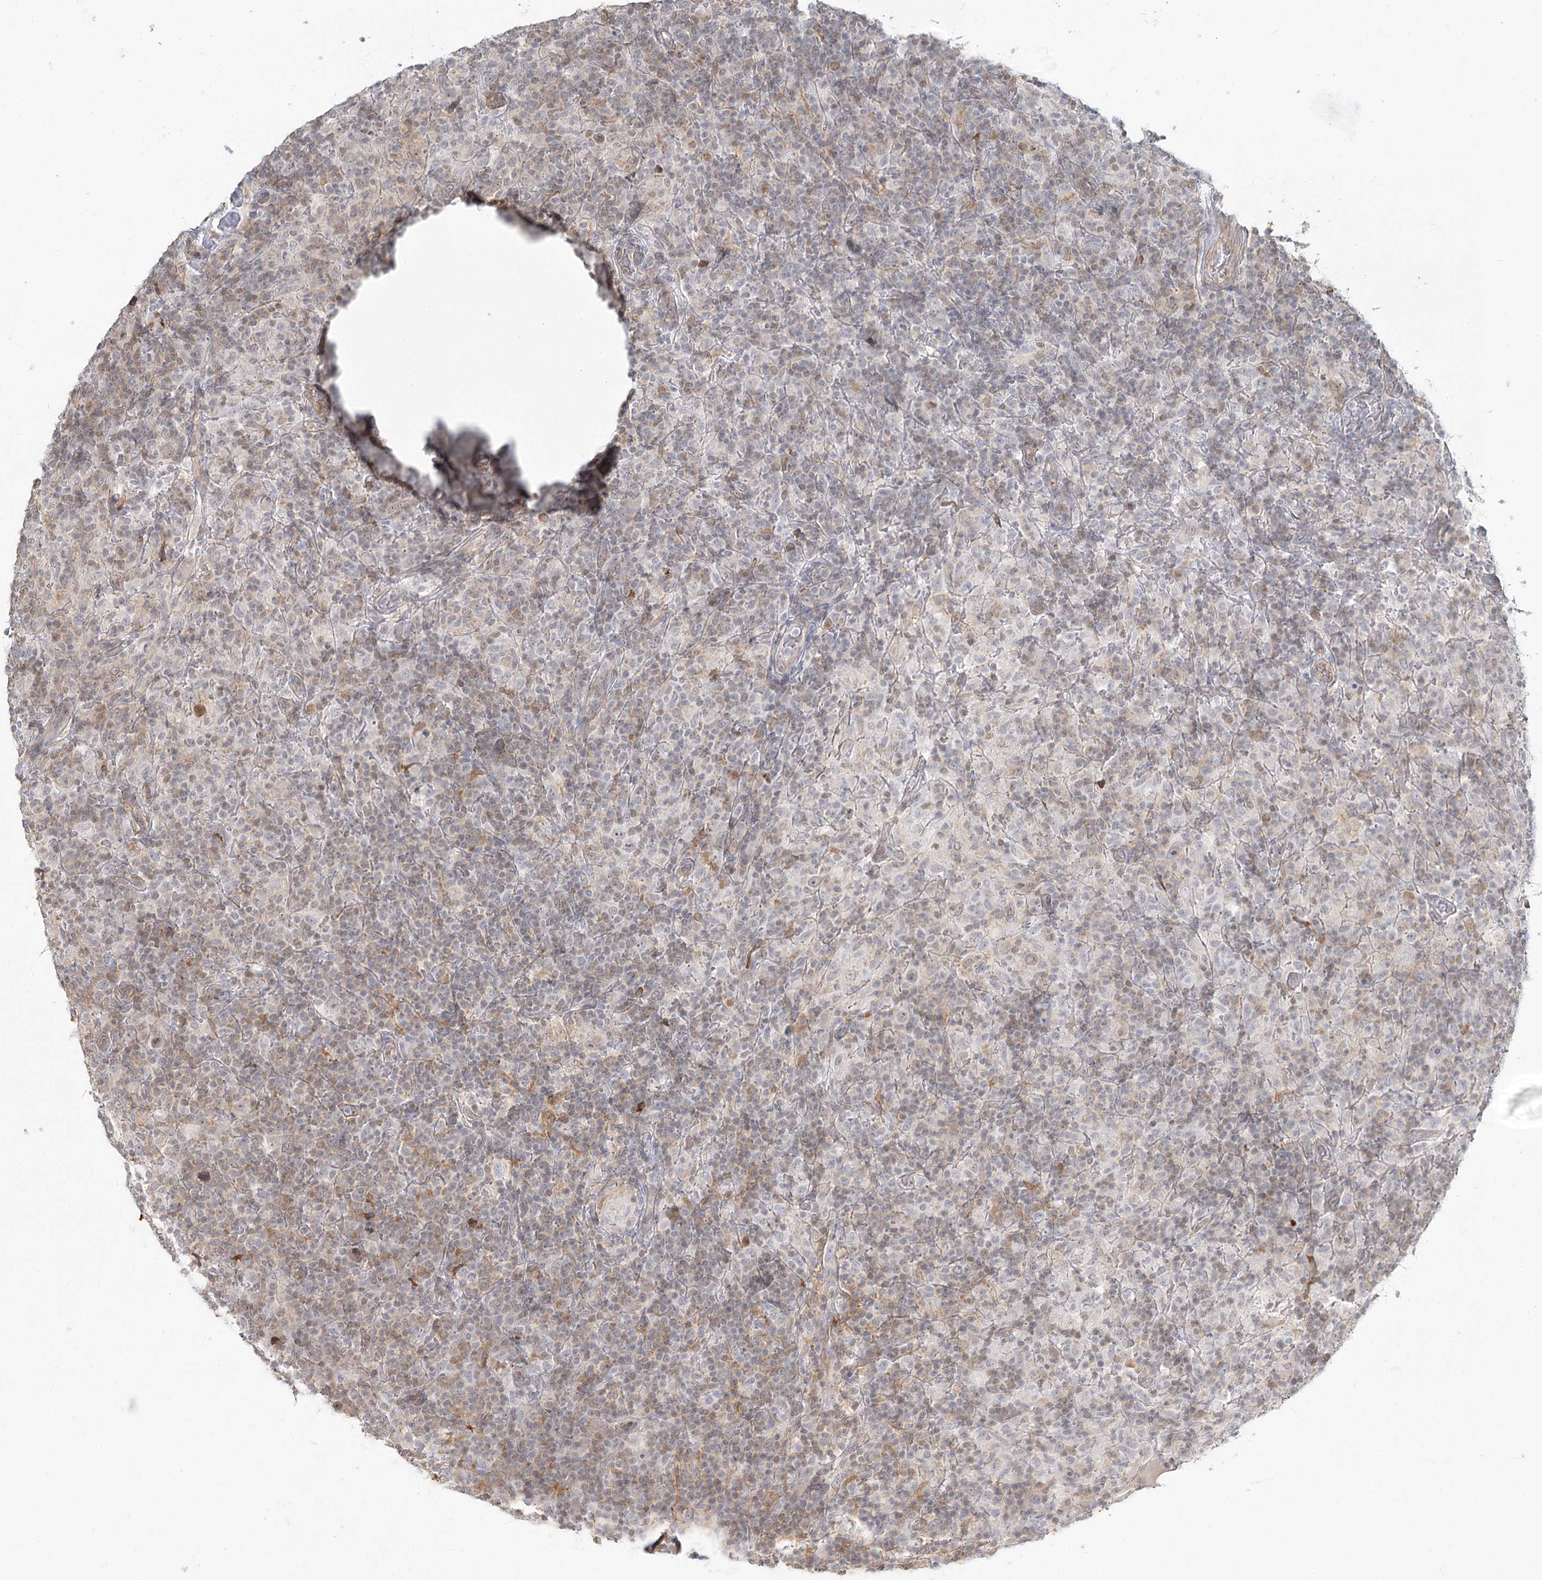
{"staining": {"intensity": "negative", "quantity": "none", "location": "none"}, "tissue": "lymphoma", "cell_type": "Tumor cells", "image_type": "cancer", "snomed": [{"axis": "morphology", "description": "Hodgkin's disease, NOS"}, {"axis": "topography", "description": "Lymph node"}], "caption": "Lymphoma stained for a protein using immunohistochemistry reveals no positivity tumor cells.", "gene": "GUCY2C", "patient": {"sex": "male", "age": 70}}